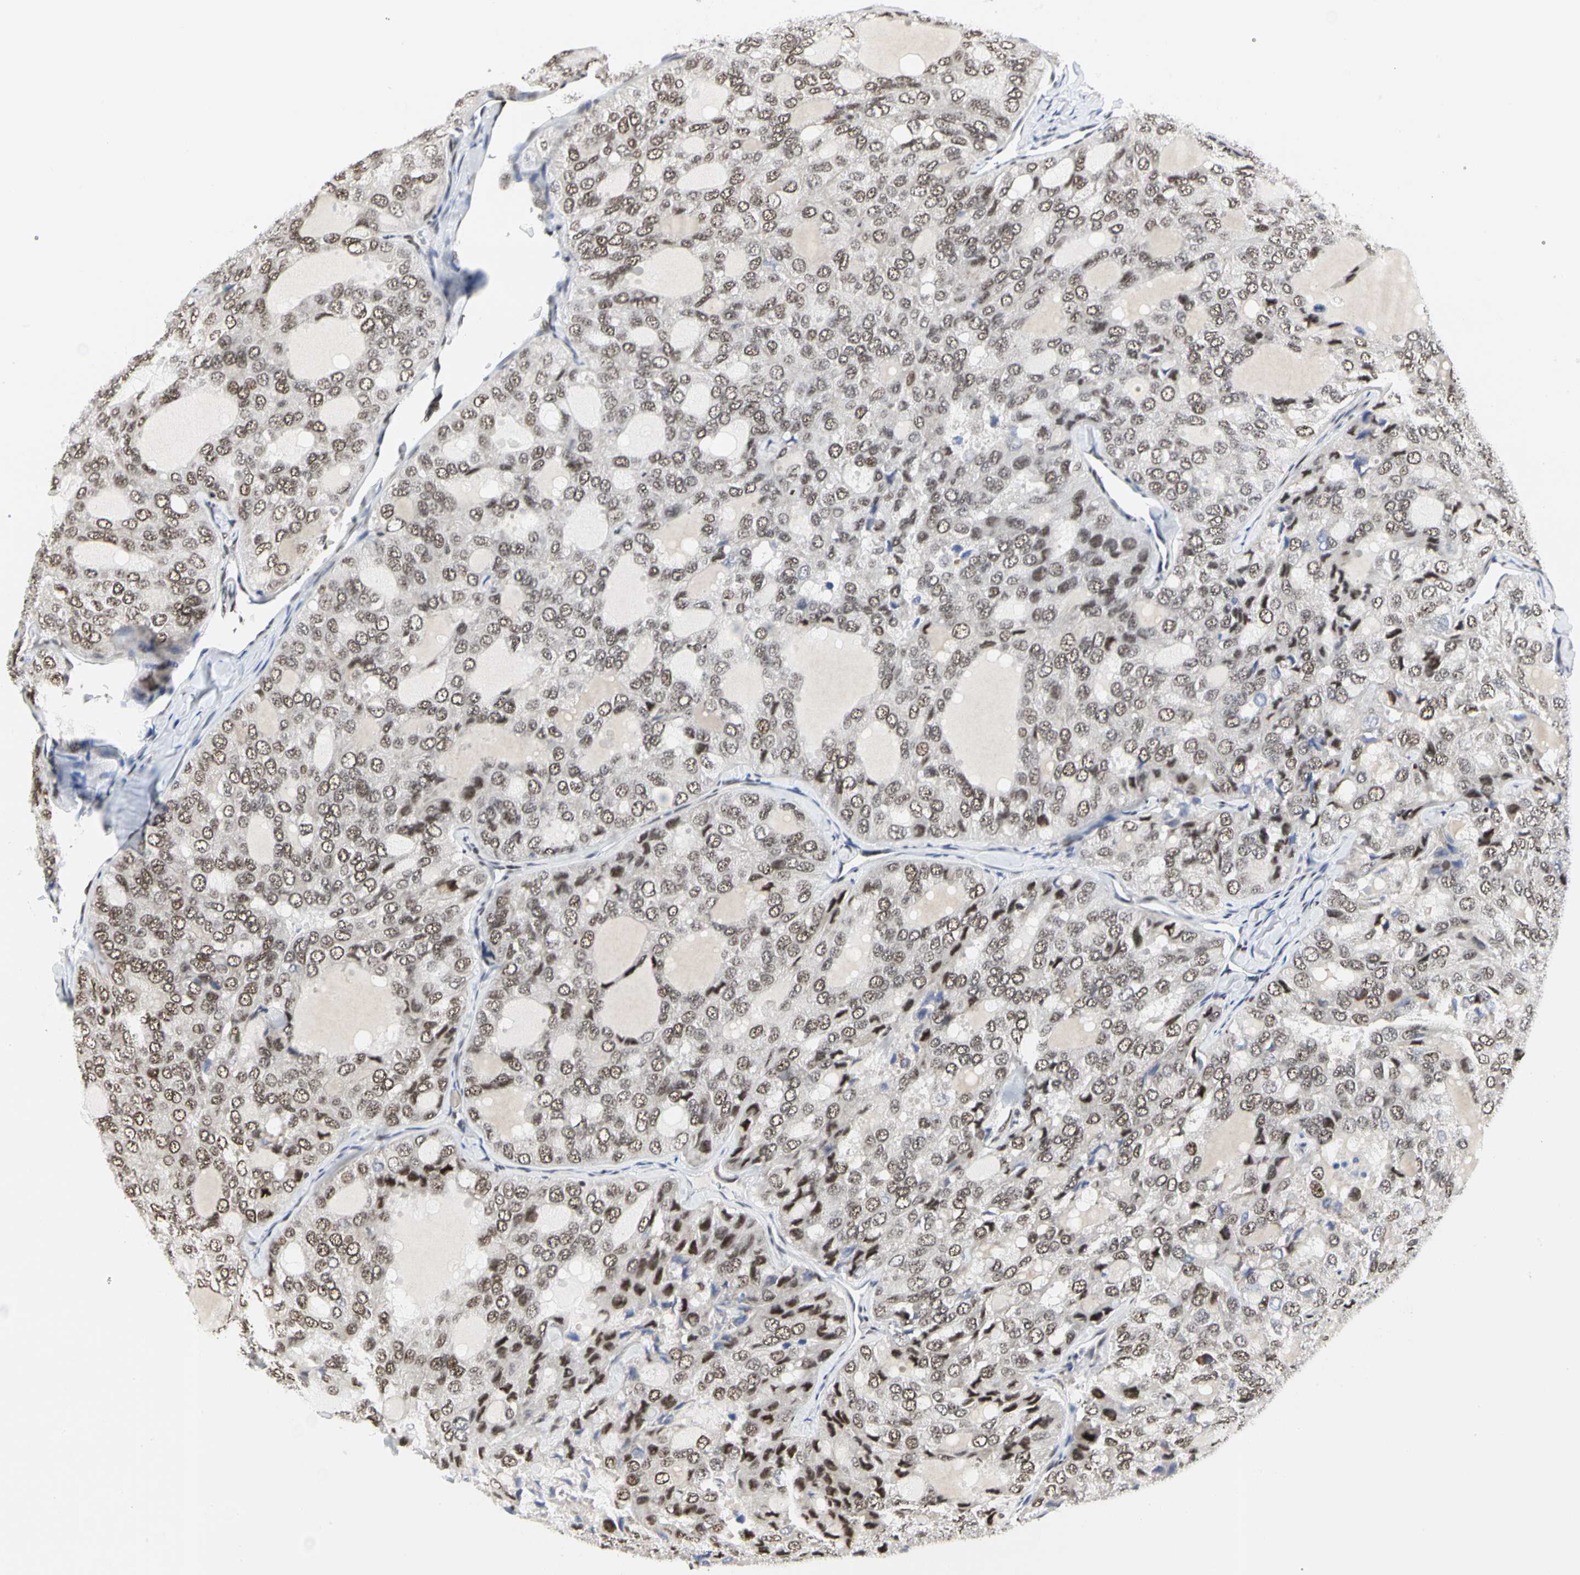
{"staining": {"intensity": "moderate", "quantity": ">75%", "location": "nuclear"}, "tissue": "thyroid cancer", "cell_type": "Tumor cells", "image_type": "cancer", "snomed": [{"axis": "morphology", "description": "Follicular adenoma carcinoma, NOS"}, {"axis": "topography", "description": "Thyroid gland"}], "caption": "An immunohistochemistry photomicrograph of neoplastic tissue is shown. Protein staining in brown highlights moderate nuclear positivity in thyroid cancer (follicular adenoma carcinoma) within tumor cells.", "gene": "PRMT3", "patient": {"sex": "male", "age": 75}}